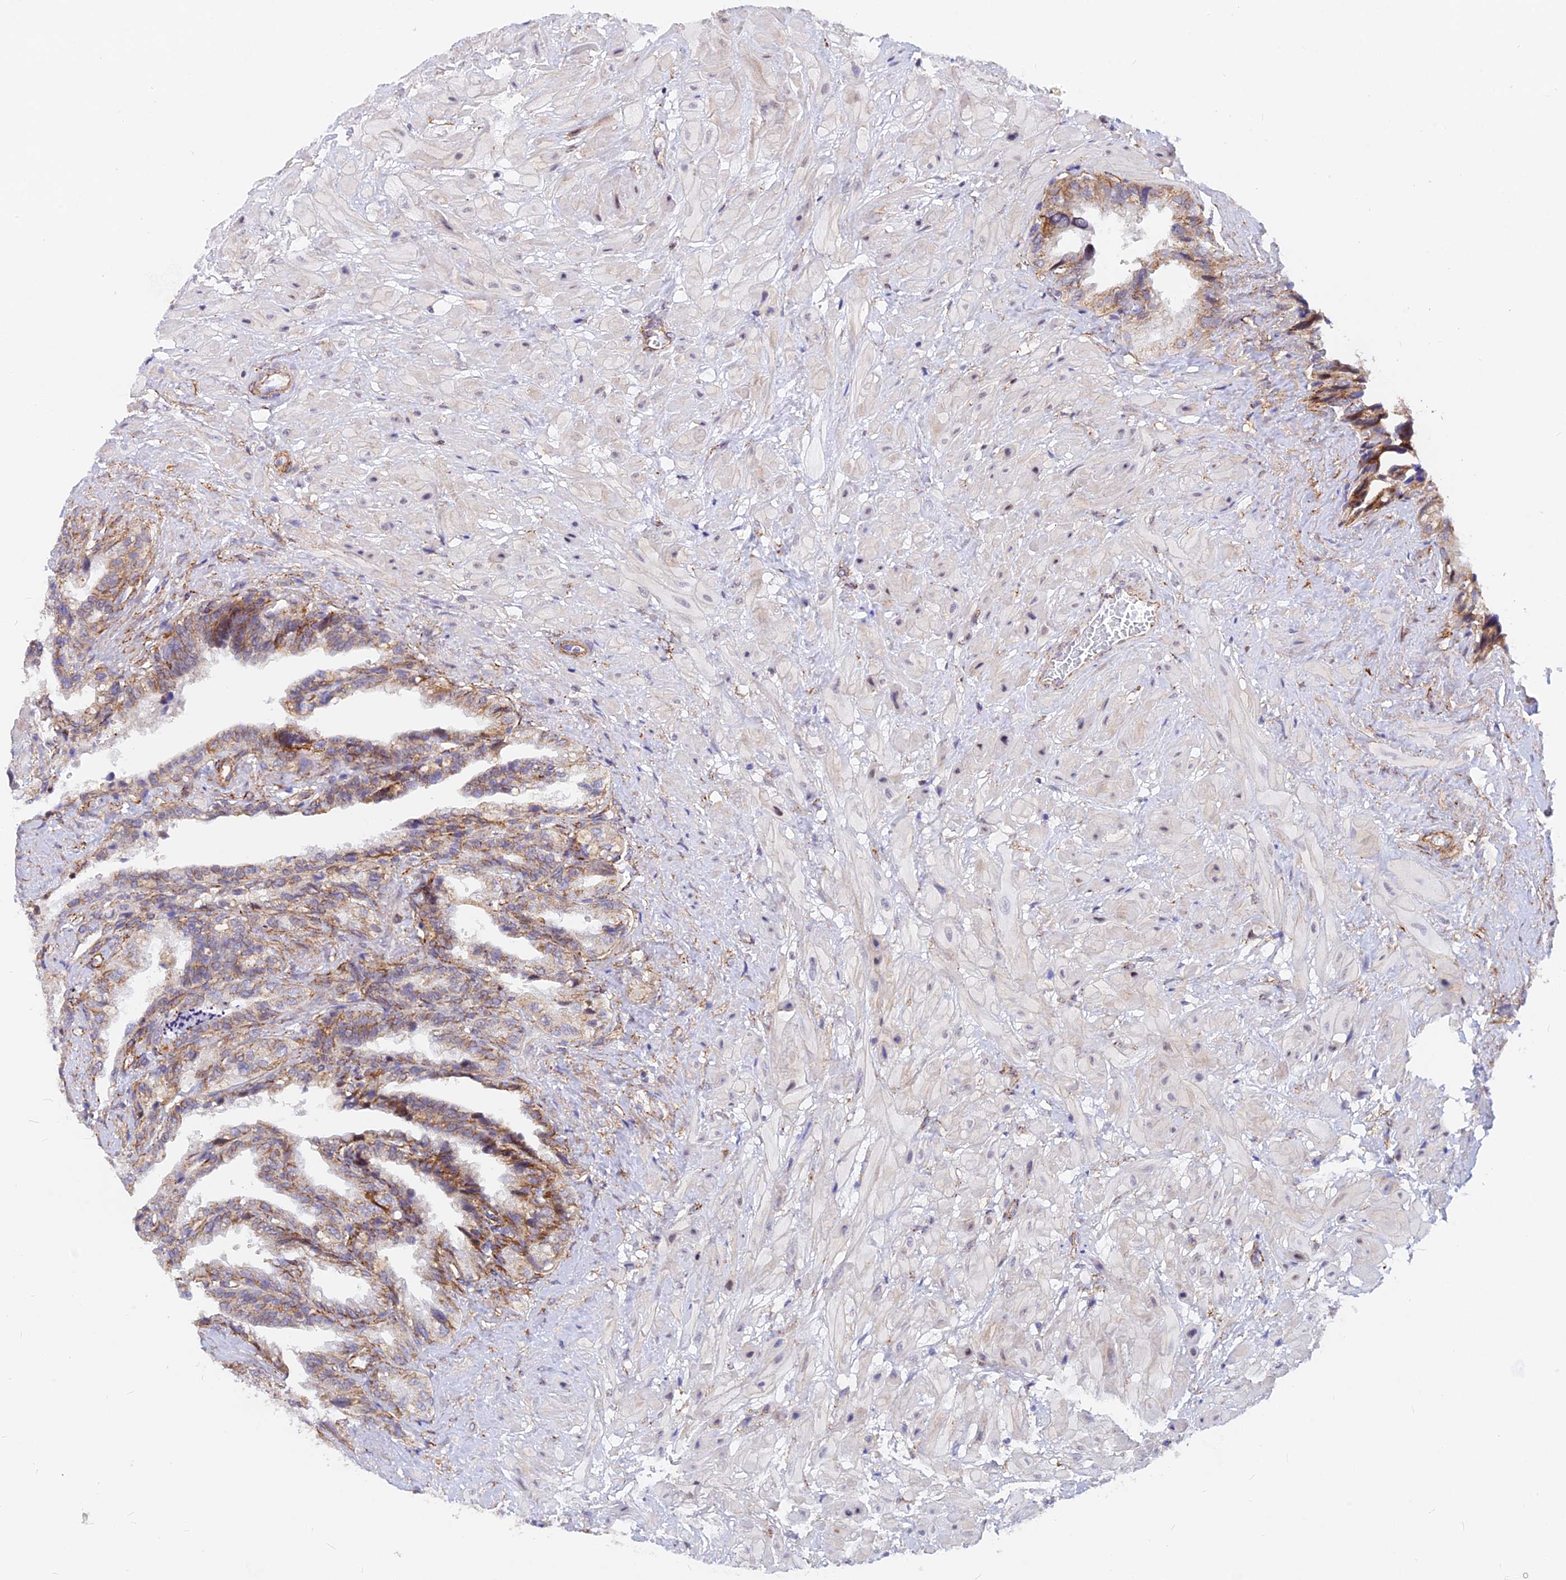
{"staining": {"intensity": "moderate", "quantity": "25%-75%", "location": "cytoplasmic/membranous"}, "tissue": "seminal vesicle", "cell_type": "Glandular cells", "image_type": "normal", "snomed": [{"axis": "morphology", "description": "Normal tissue, NOS"}, {"axis": "topography", "description": "Seminal veicle"}, {"axis": "topography", "description": "Peripheral nerve tissue"}], "caption": "Immunohistochemistry (IHC) micrograph of normal human seminal vesicle stained for a protein (brown), which displays medium levels of moderate cytoplasmic/membranous expression in about 25%-75% of glandular cells.", "gene": "VSTM2L", "patient": {"sex": "male", "age": 60}}